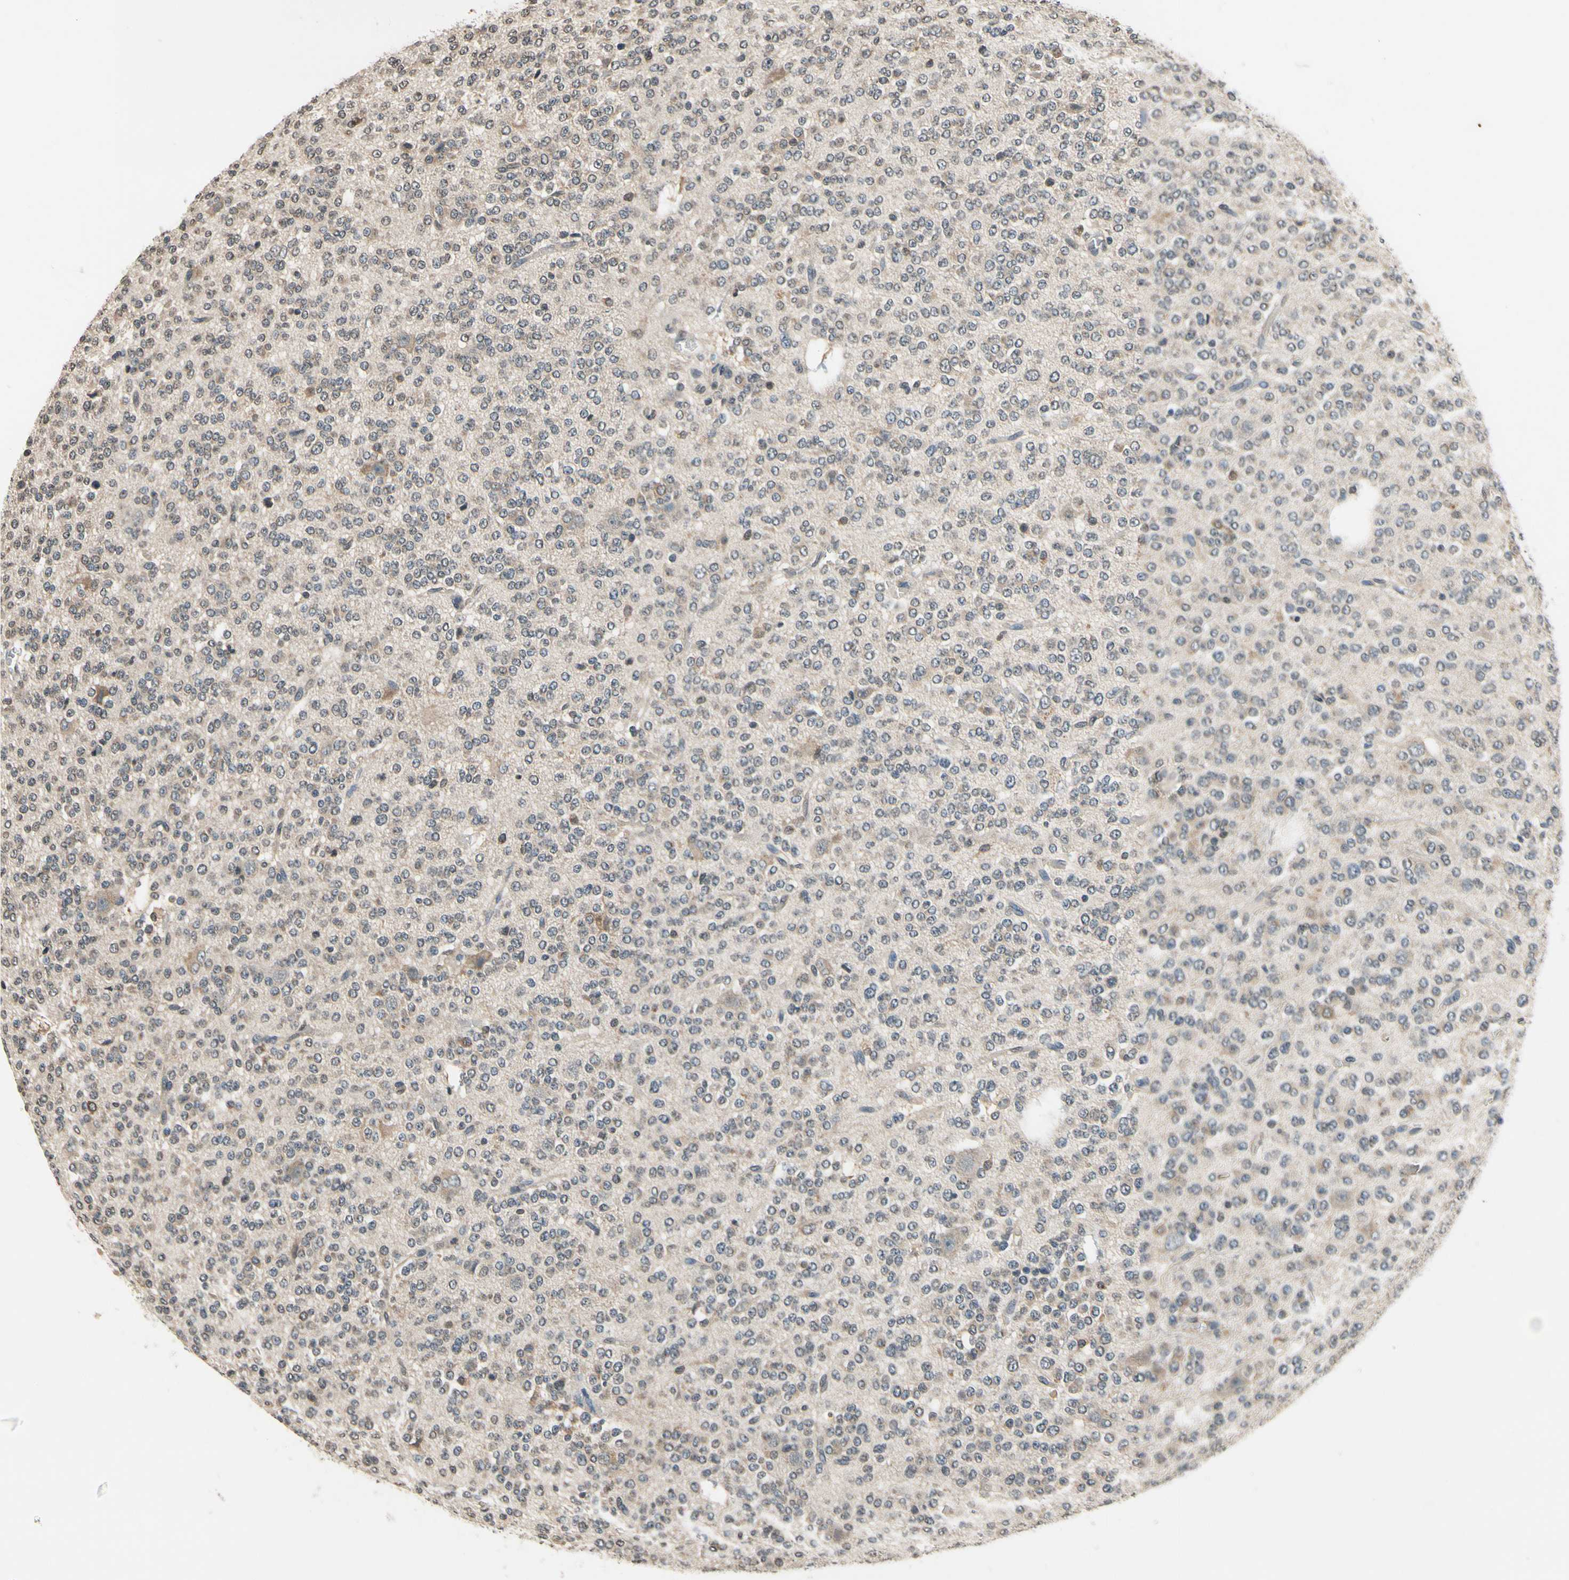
{"staining": {"intensity": "weak", "quantity": "<25%", "location": "cytoplasmic/membranous"}, "tissue": "glioma", "cell_type": "Tumor cells", "image_type": "cancer", "snomed": [{"axis": "morphology", "description": "Glioma, malignant, Low grade"}, {"axis": "topography", "description": "Brain"}], "caption": "Immunohistochemical staining of low-grade glioma (malignant) reveals no significant positivity in tumor cells.", "gene": "GCLC", "patient": {"sex": "male", "age": 38}}